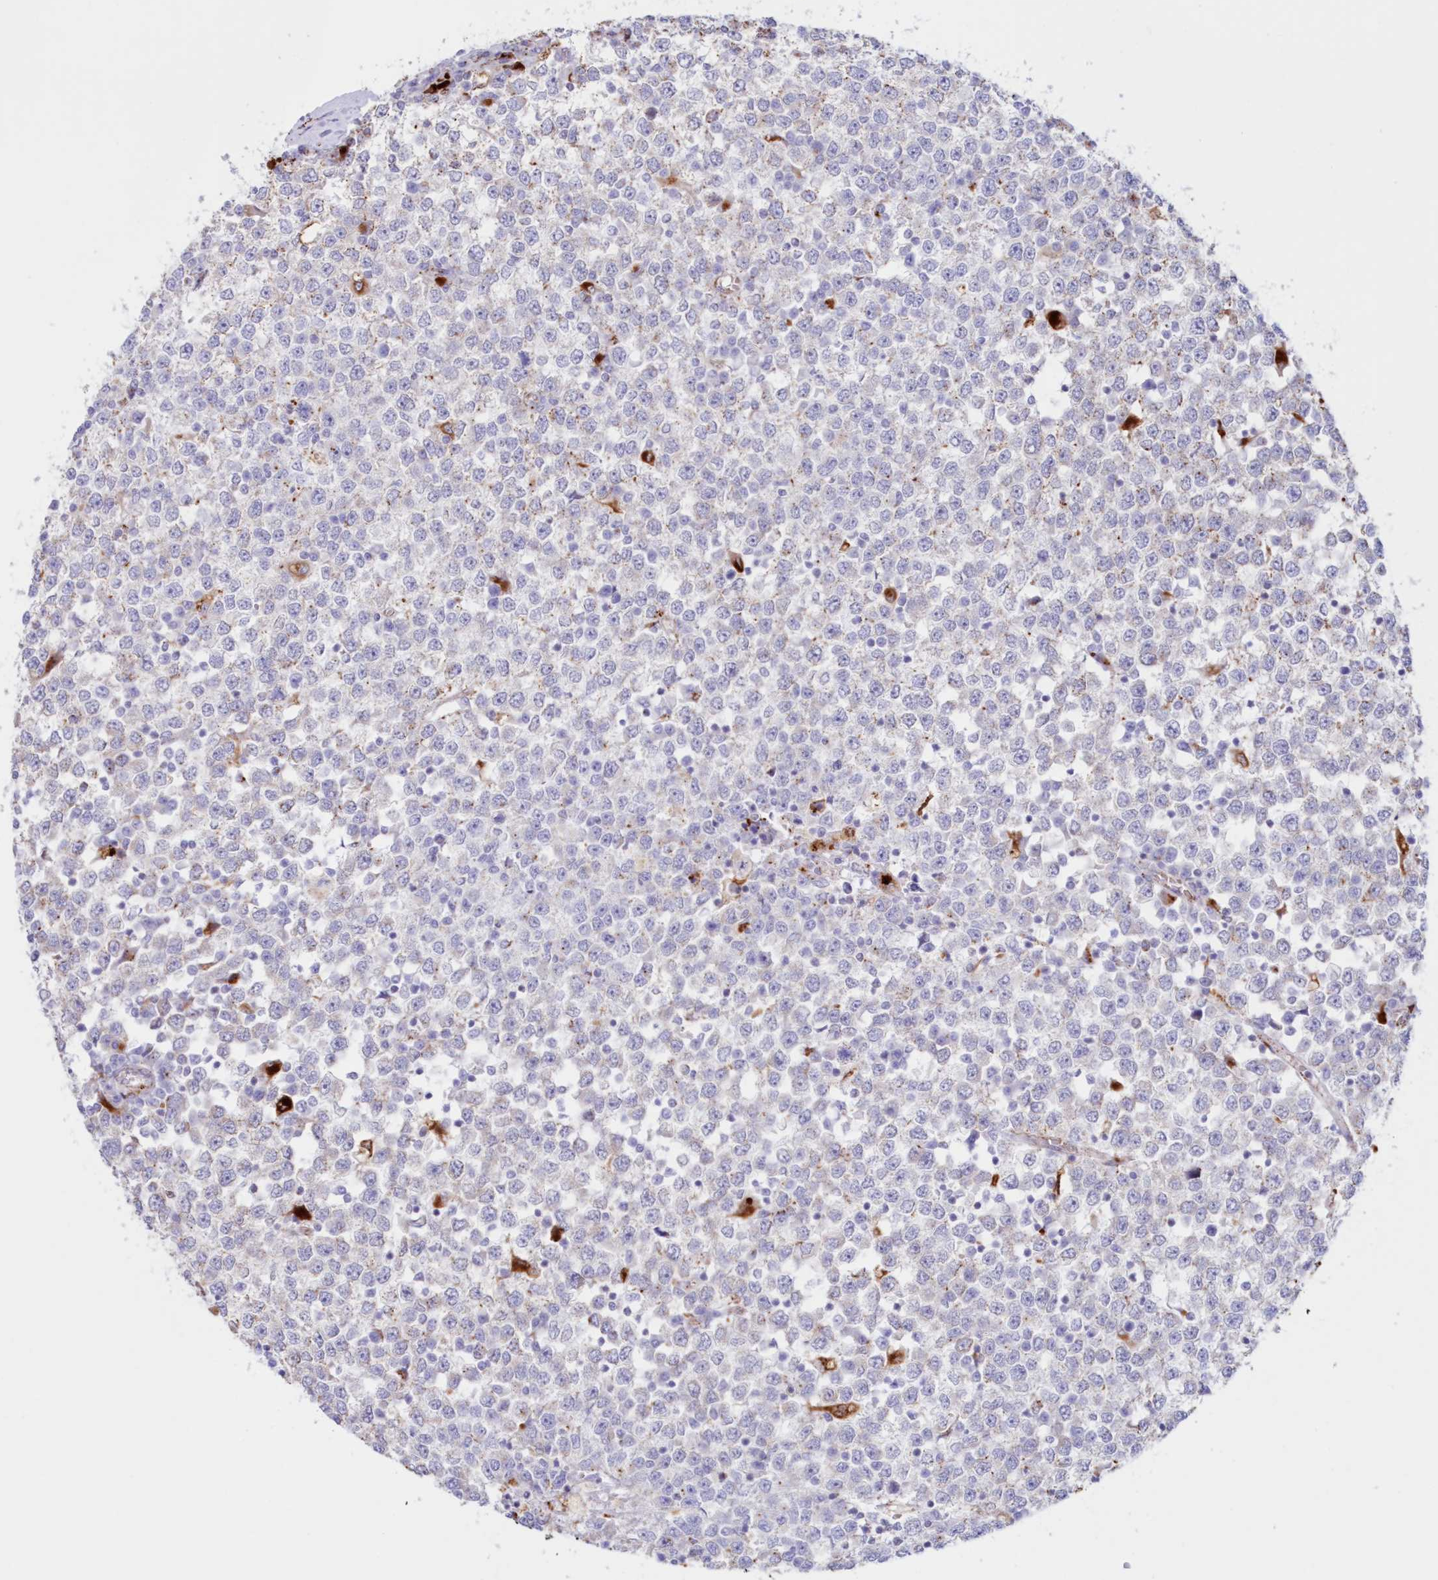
{"staining": {"intensity": "negative", "quantity": "none", "location": "none"}, "tissue": "testis cancer", "cell_type": "Tumor cells", "image_type": "cancer", "snomed": [{"axis": "morphology", "description": "Seminoma, NOS"}, {"axis": "topography", "description": "Testis"}], "caption": "IHC histopathology image of neoplastic tissue: human testis cancer (seminoma) stained with DAB reveals no significant protein expression in tumor cells.", "gene": "TPP1", "patient": {"sex": "male", "age": 65}}